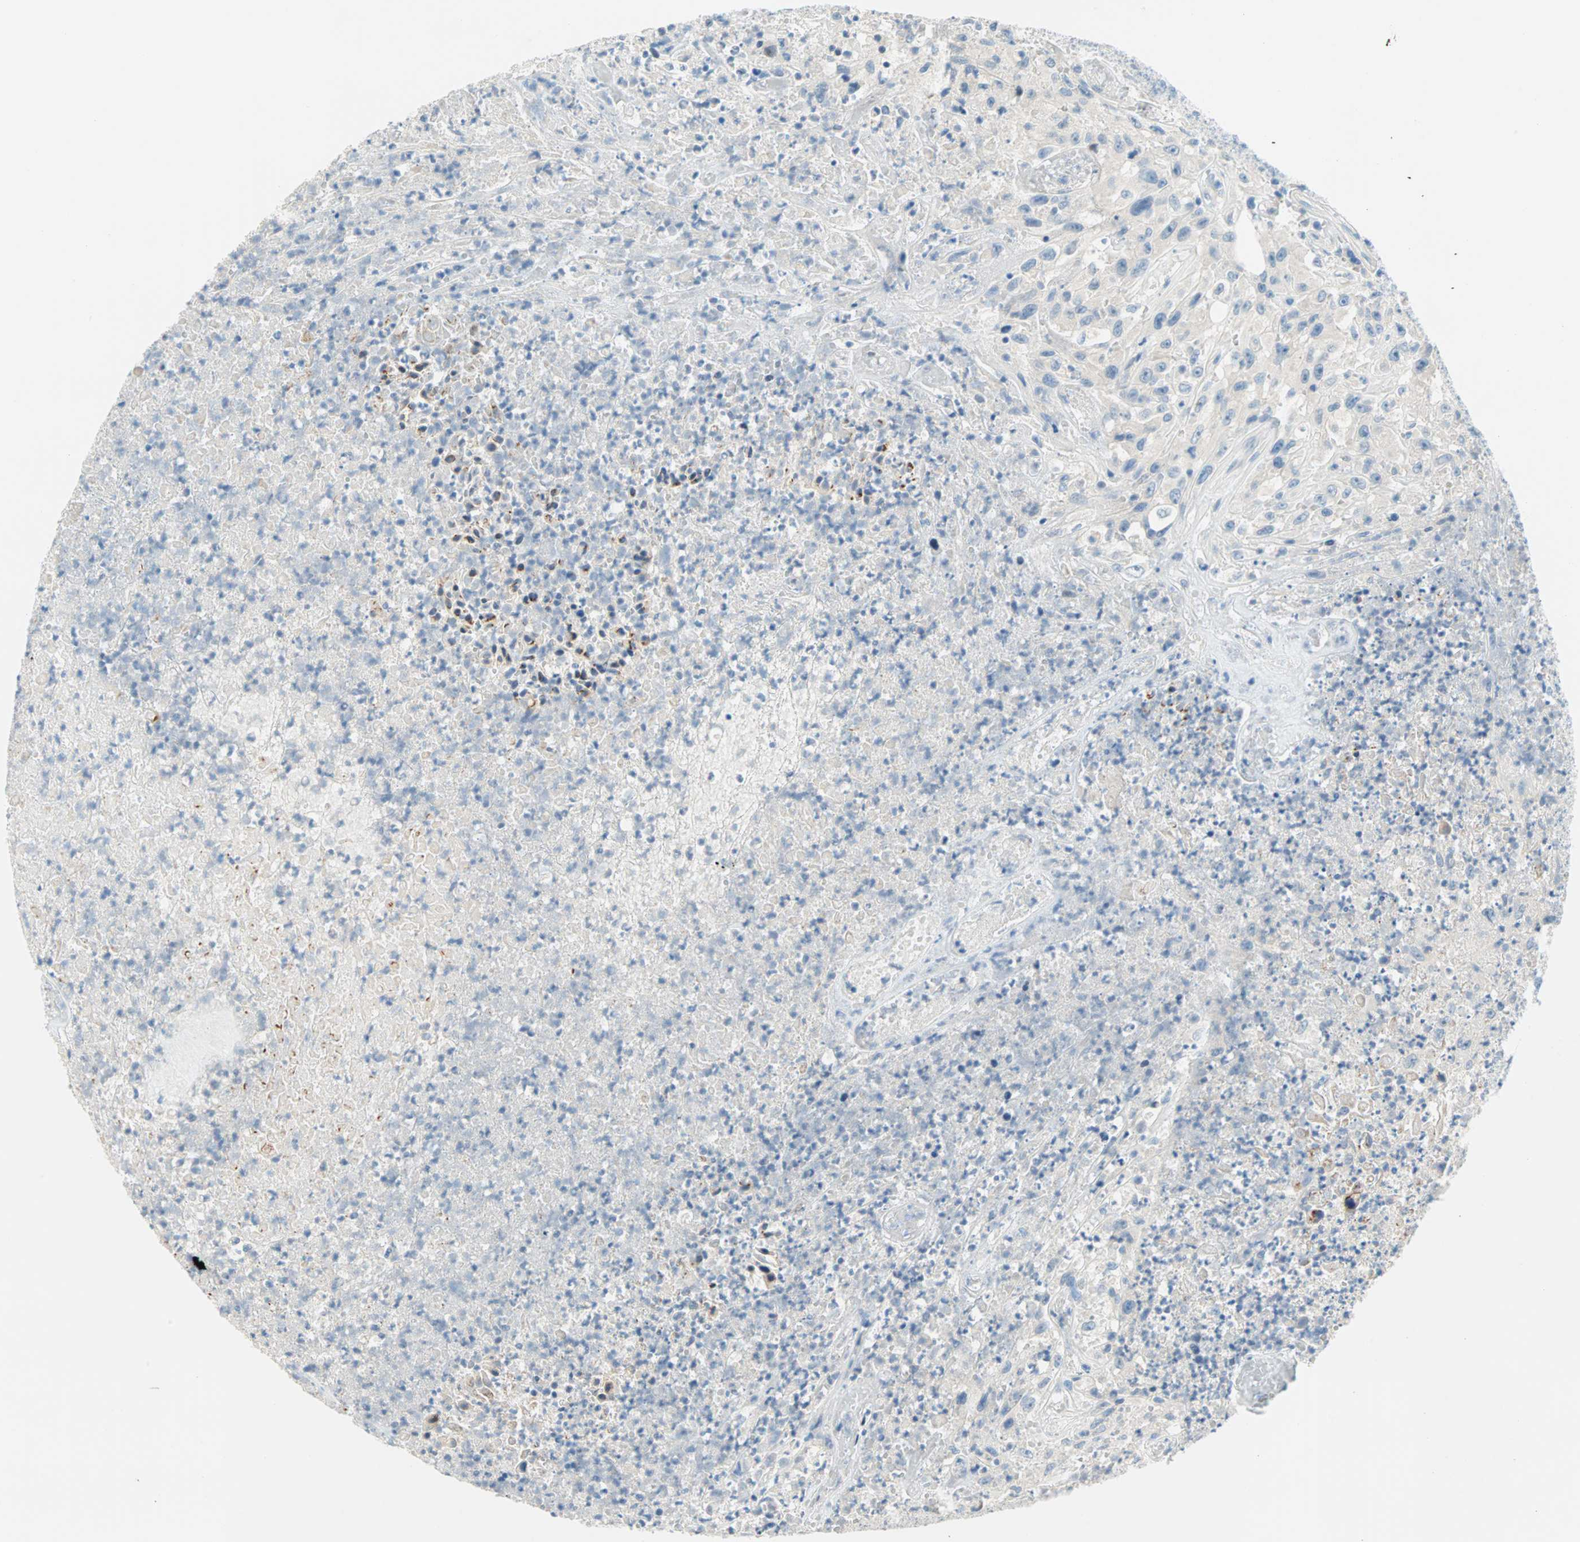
{"staining": {"intensity": "negative", "quantity": "none", "location": "none"}, "tissue": "urothelial cancer", "cell_type": "Tumor cells", "image_type": "cancer", "snomed": [{"axis": "morphology", "description": "Urothelial carcinoma, High grade"}, {"axis": "topography", "description": "Urinary bladder"}], "caption": "There is no significant expression in tumor cells of urothelial cancer.", "gene": "TMEM163", "patient": {"sex": "male", "age": 66}}